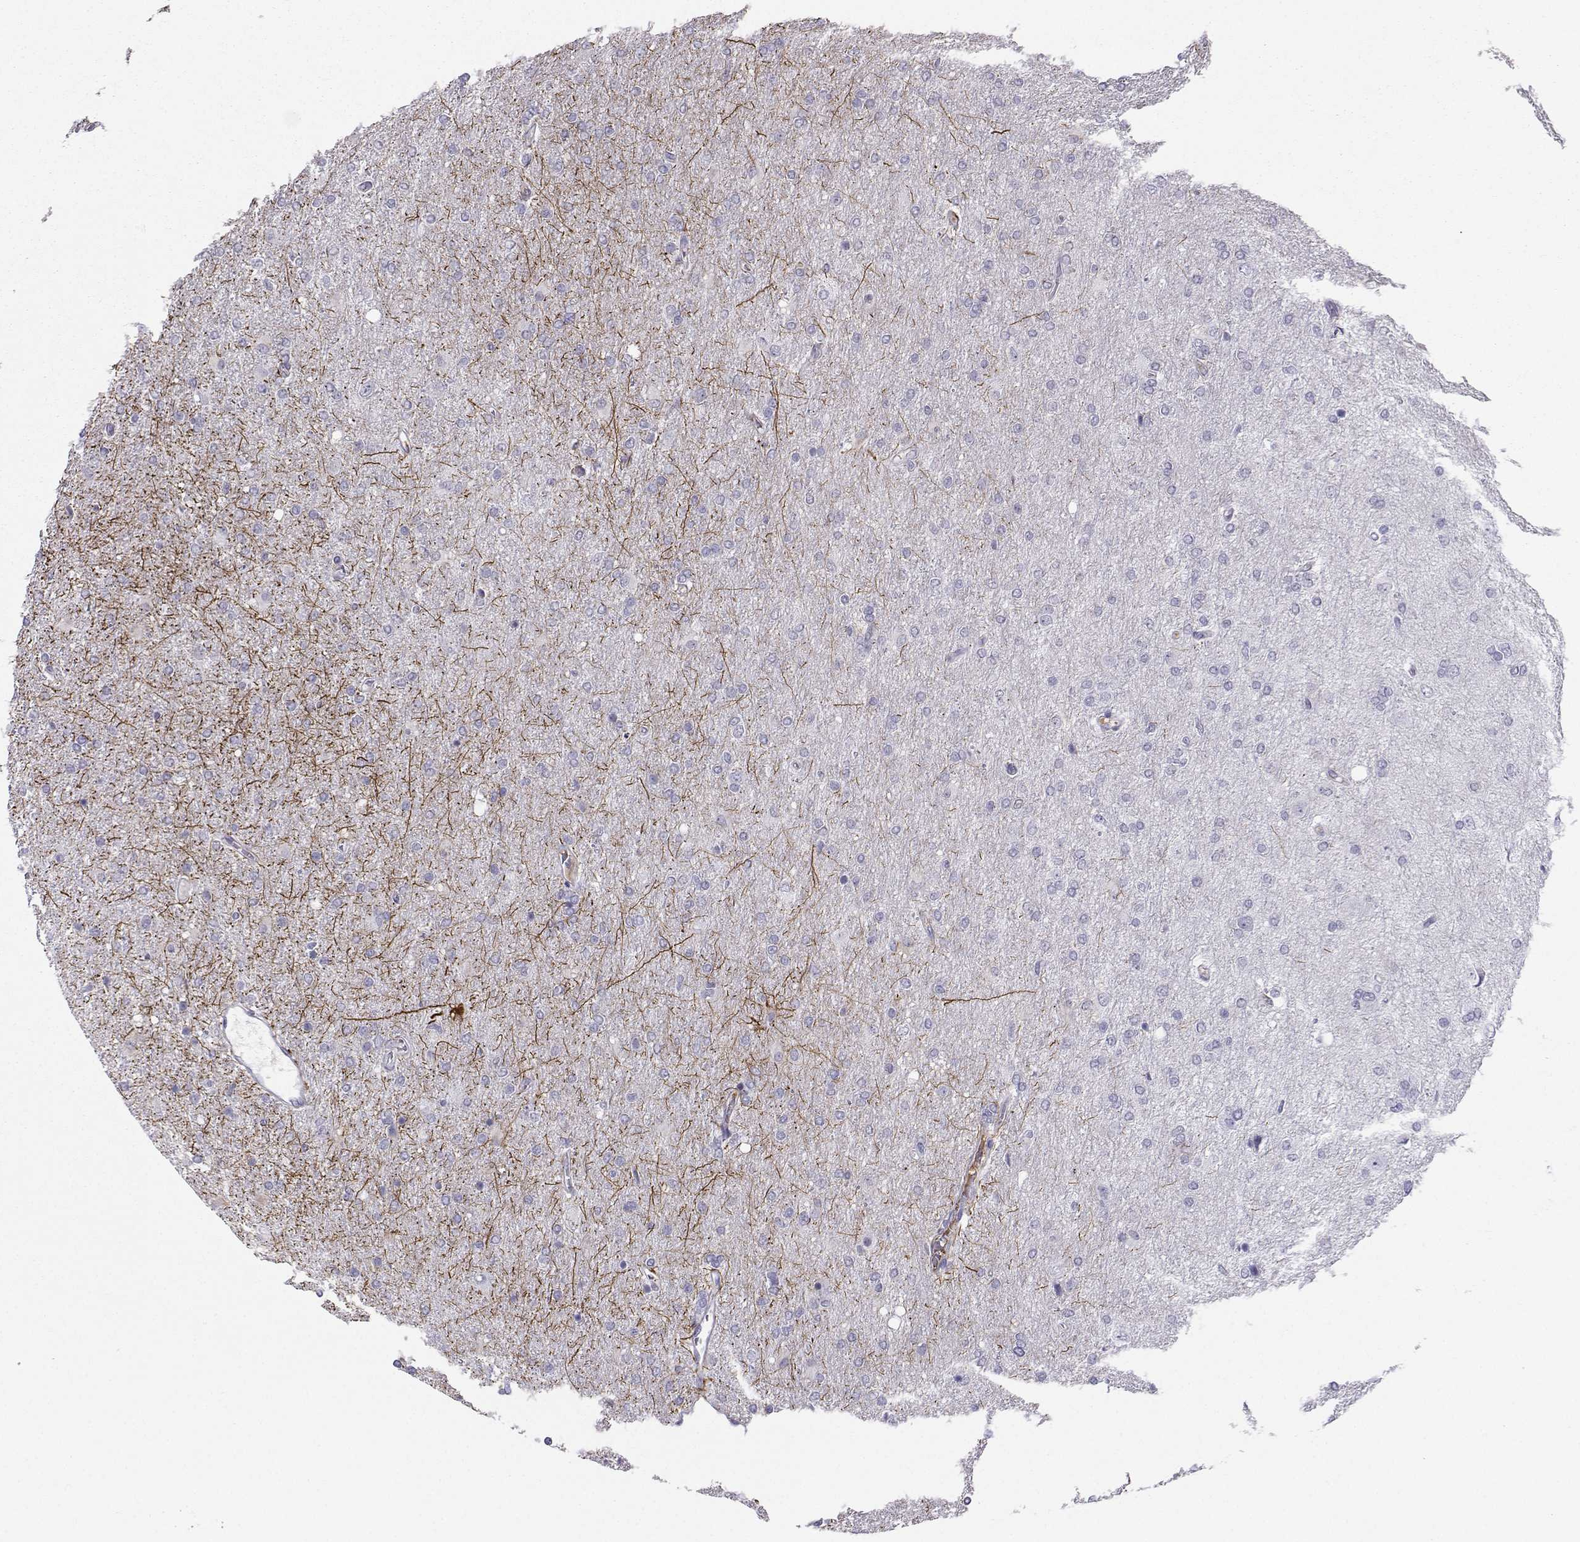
{"staining": {"intensity": "negative", "quantity": "none", "location": "none"}, "tissue": "glioma", "cell_type": "Tumor cells", "image_type": "cancer", "snomed": [{"axis": "morphology", "description": "Glioma, malignant, High grade"}, {"axis": "topography", "description": "Cerebral cortex"}], "caption": "This is a image of IHC staining of glioma, which shows no positivity in tumor cells.", "gene": "LHX1", "patient": {"sex": "male", "age": 70}}